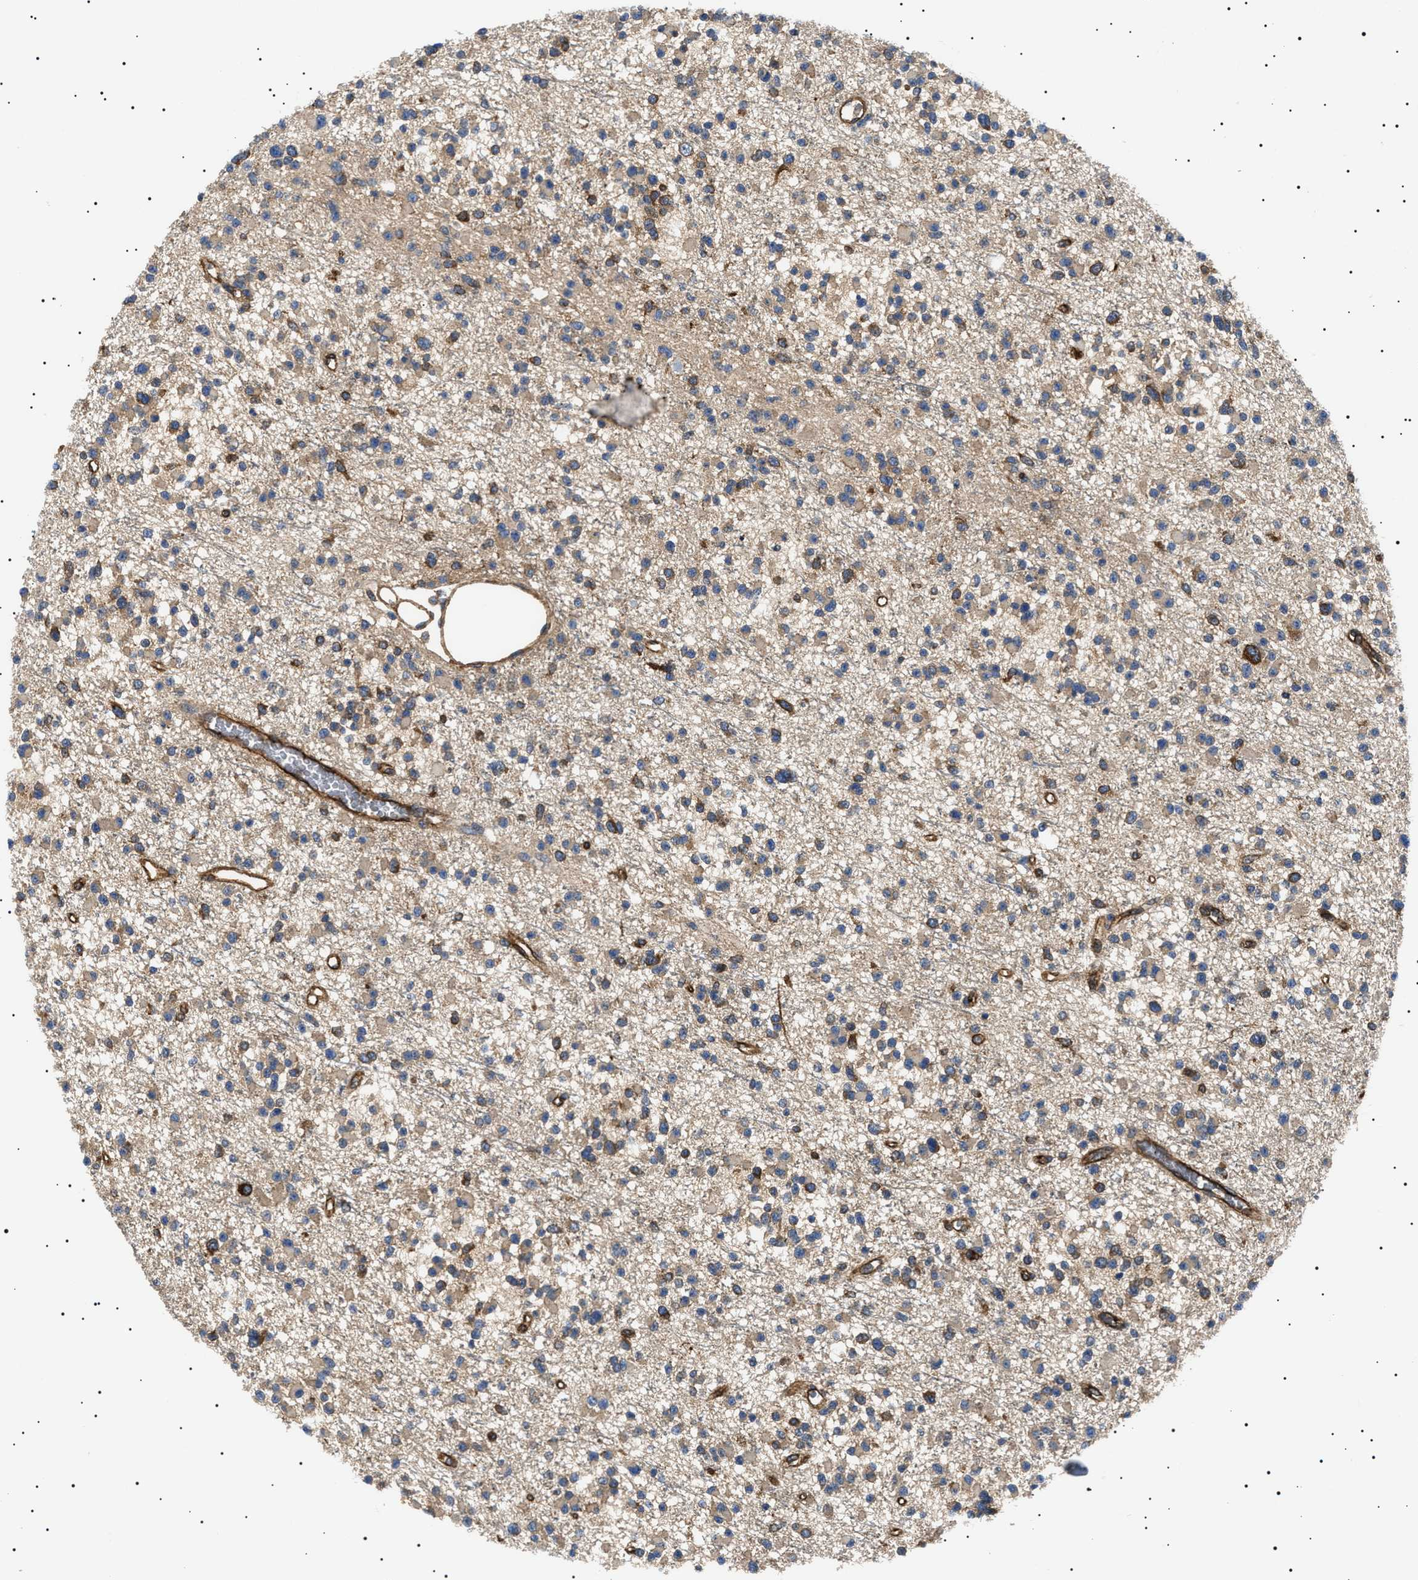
{"staining": {"intensity": "moderate", "quantity": "<25%", "location": "cytoplasmic/membranous"}, "tissue": "glioma", "cell_type": "Tumor cells", "image_type": "cancer", "snomed": [{"axis": "morphology", "description": "Glioma, malignant, Low grade"}, {"axis": "topography", "description": "Brain"}], "caption": "Immunohistochemistry of human glioma exhibits low levels of moderate cytoplasmic/membranous positivity in about <25% of tumor cells.", "gene": "TPP2", "patient": {"sex": "female", "age": 22}}